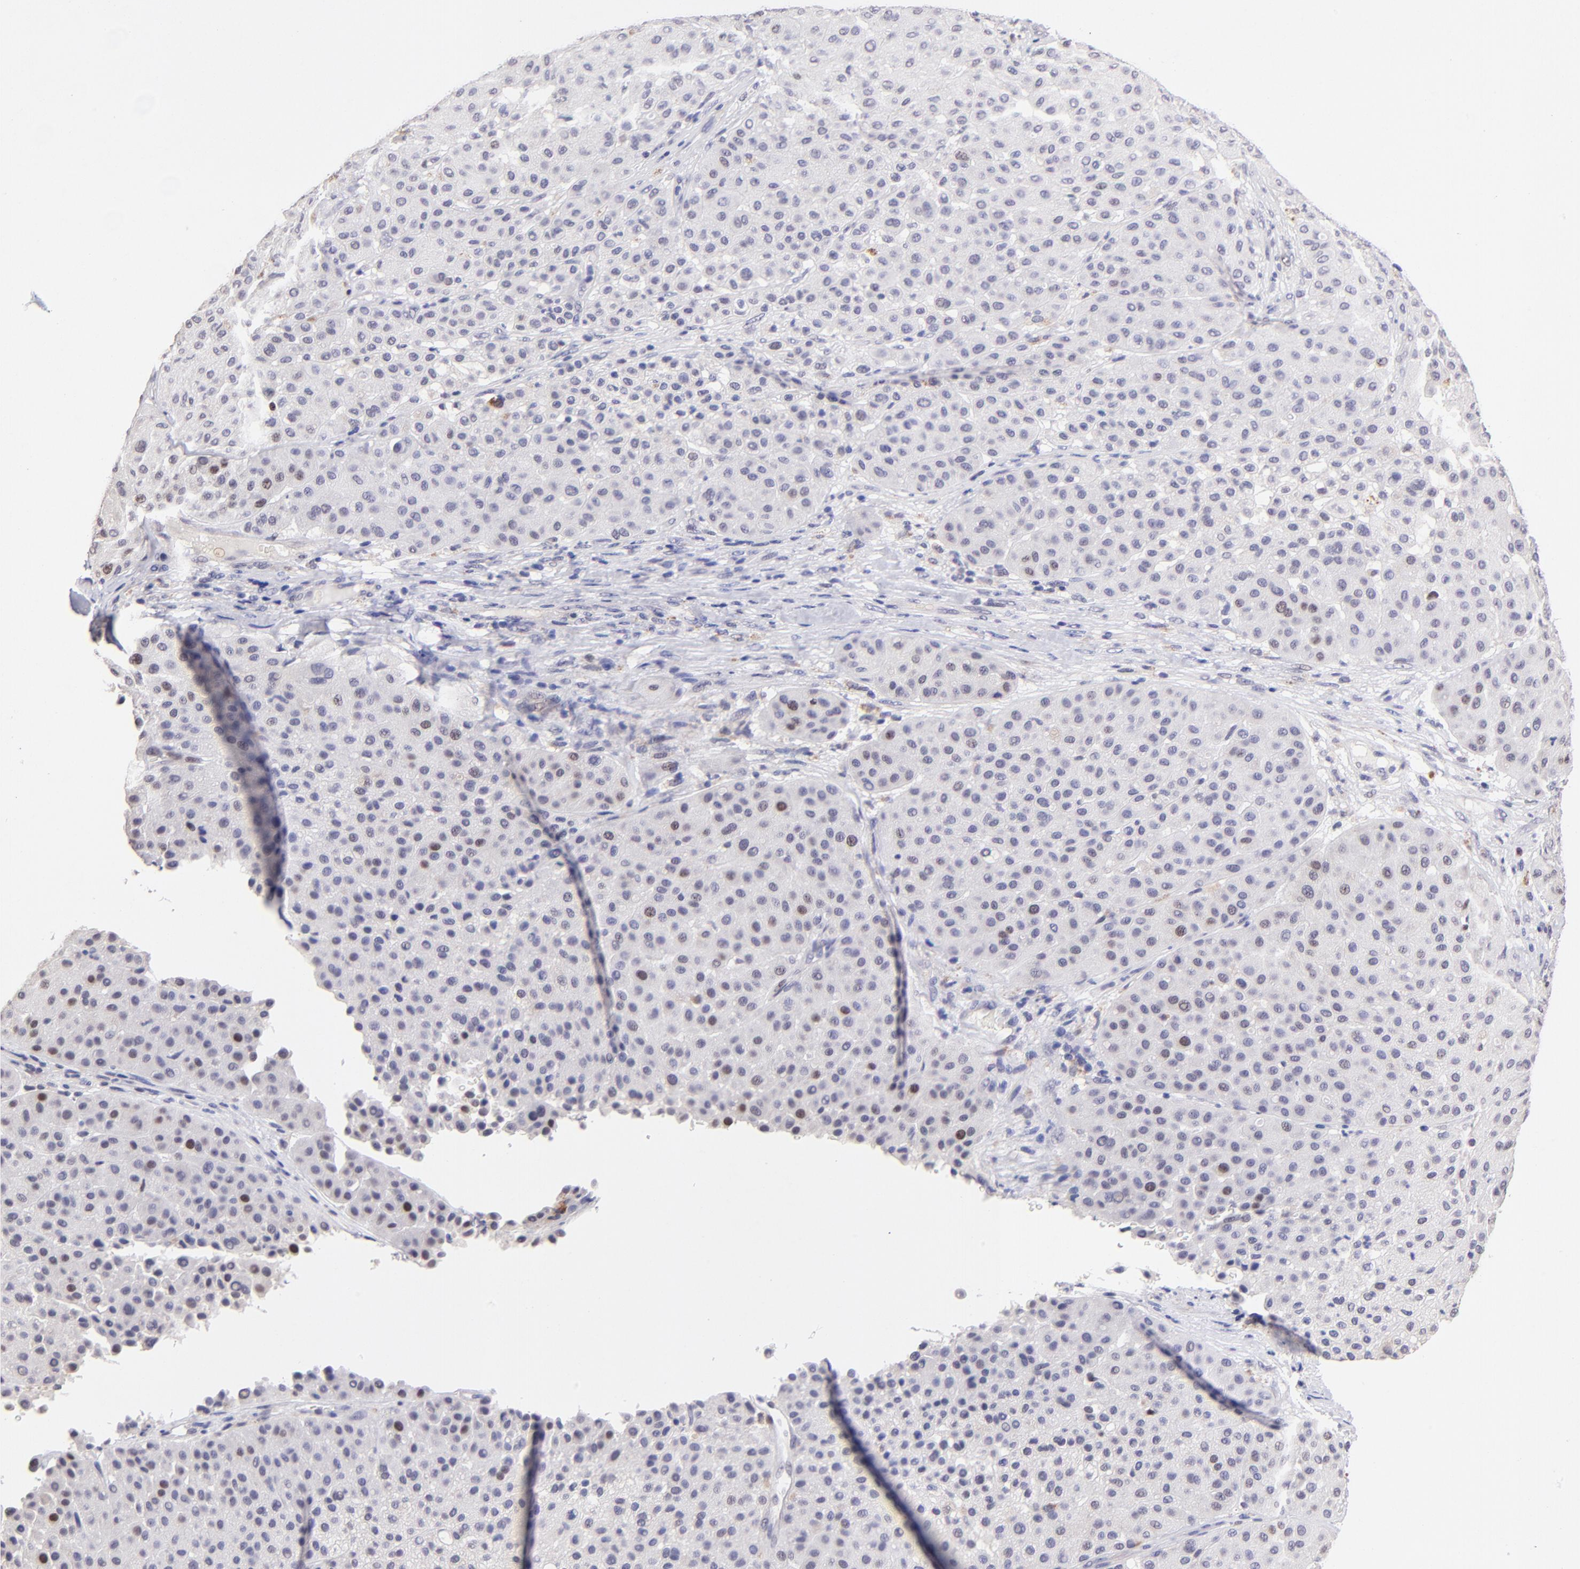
{"staining": {"intensity": "weak", "quantity": "<25%", "location": "nuclear"}, "tissue": "melanoma", "cell_type": "Tumor cells", "image_type": "cancer", "snomed": [{"axis": "morphology", "description": "Normal tissue, NOS"}, {"axis": "morphology", "description": "Malignant melanoma, Metastatic site"}, {"axis": "topography", "description": "Skin"}], "caption": "An IHC micrograph of malignant melanoma (metastatic site) is shown. There is no staining in tumor cells of malignant melanoma (metastatic site). (DAB immunohistochemistry with hematoxylin counter stain).", "gene": "DNMT1", "patient": {"sex": "male", "age": 41}}